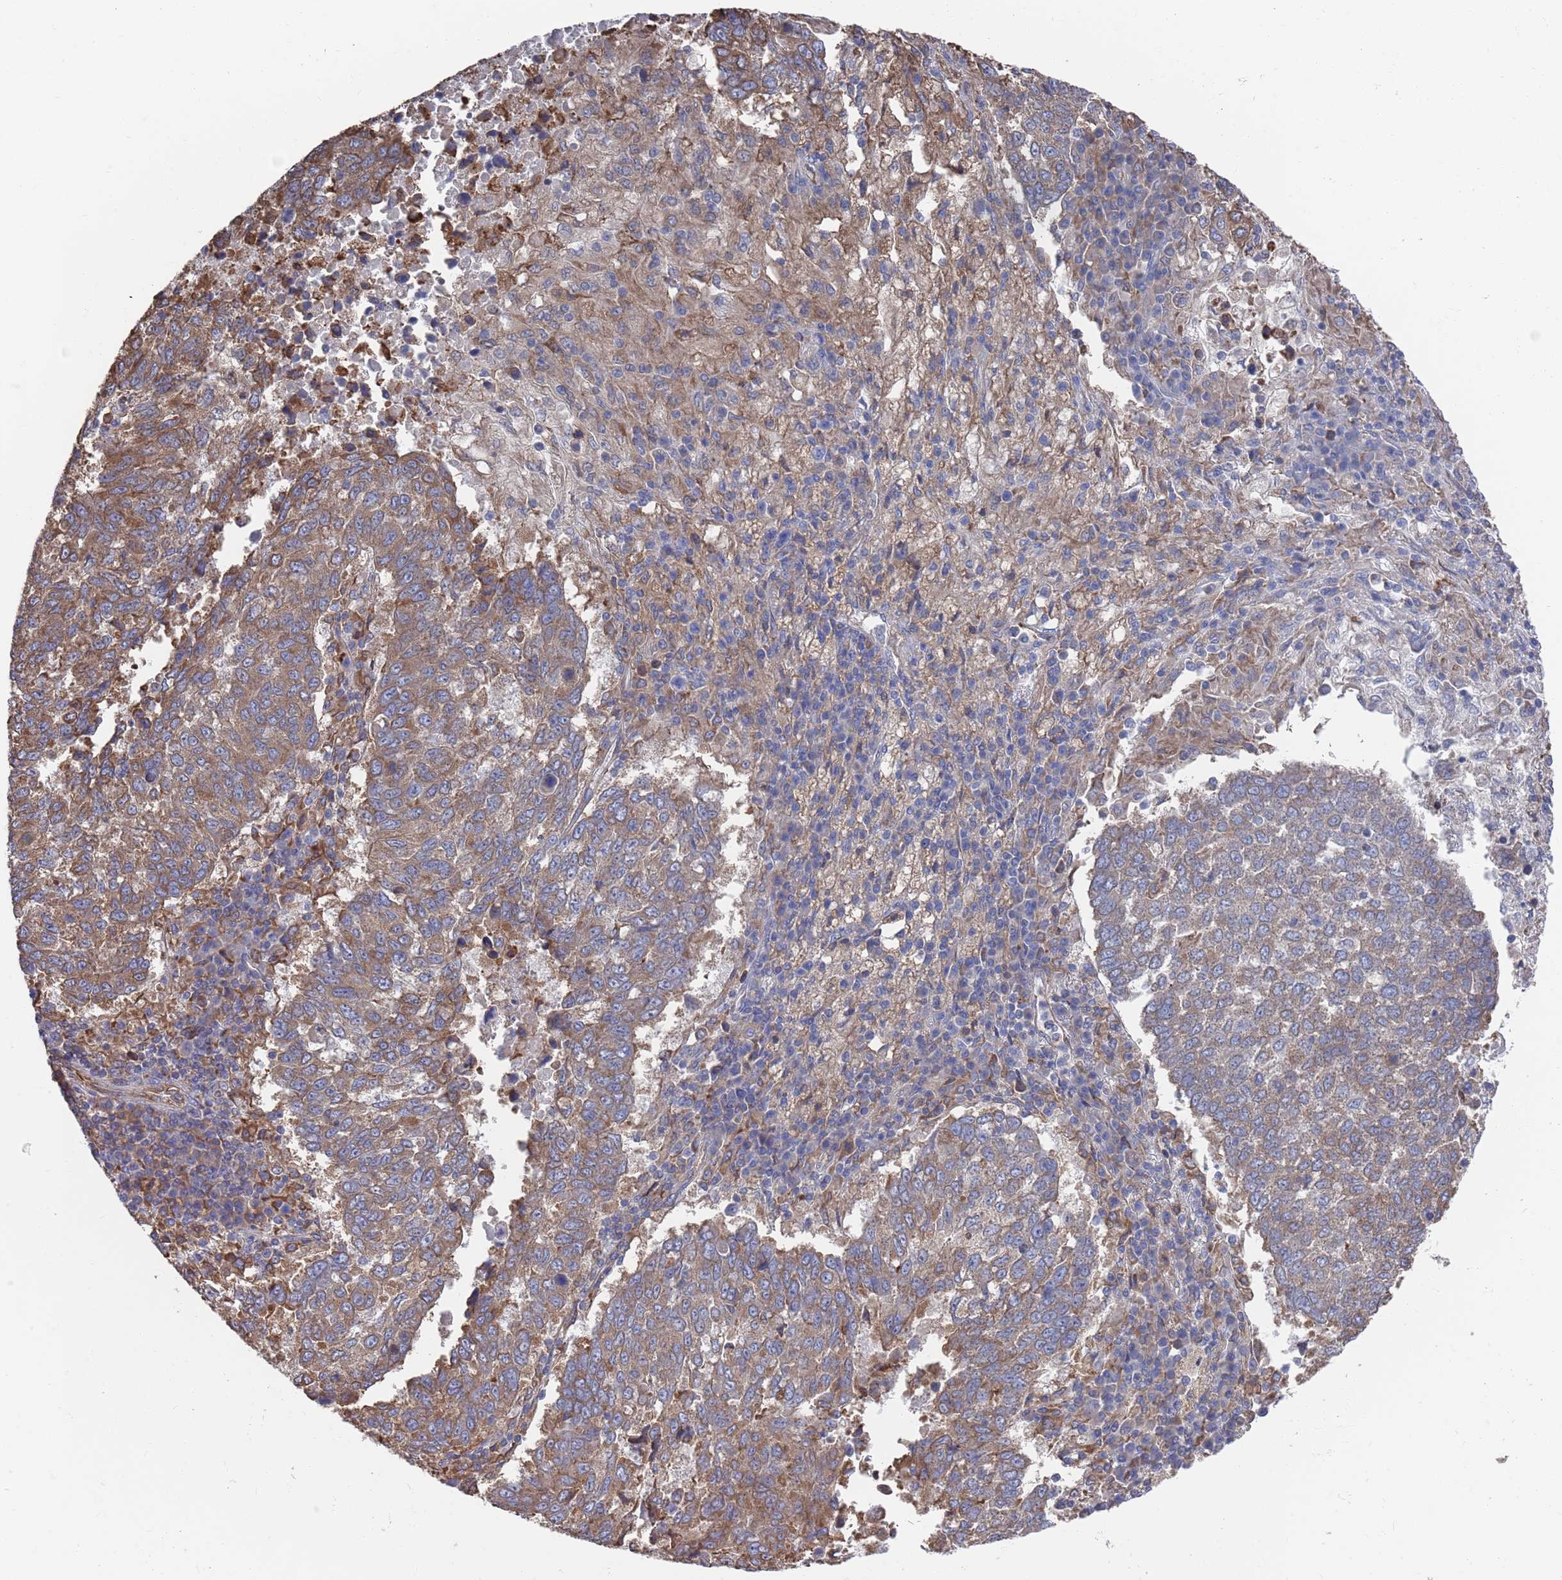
{"staining": {"intensity": "moderate", "quantity": ">75%", "location": "cytoplasmic/membranous"}, "tissue": "lung cancer", "cell_type": "Tumor cells", "image_type": "cancer", "snomed": [{"axis": "morphology", "description": "Squamous cell carcinoma, NOS"}, {"axis": "topography", "description": "Lung"}], "caption": "Brown immunohistochemical staining in human lung cancer demonstrates moderate cytoplasmic/membranous staining in approximately >75% of tumor cells.", "gene": "GID8", "patient": {"sex": "male", "age": 73}}